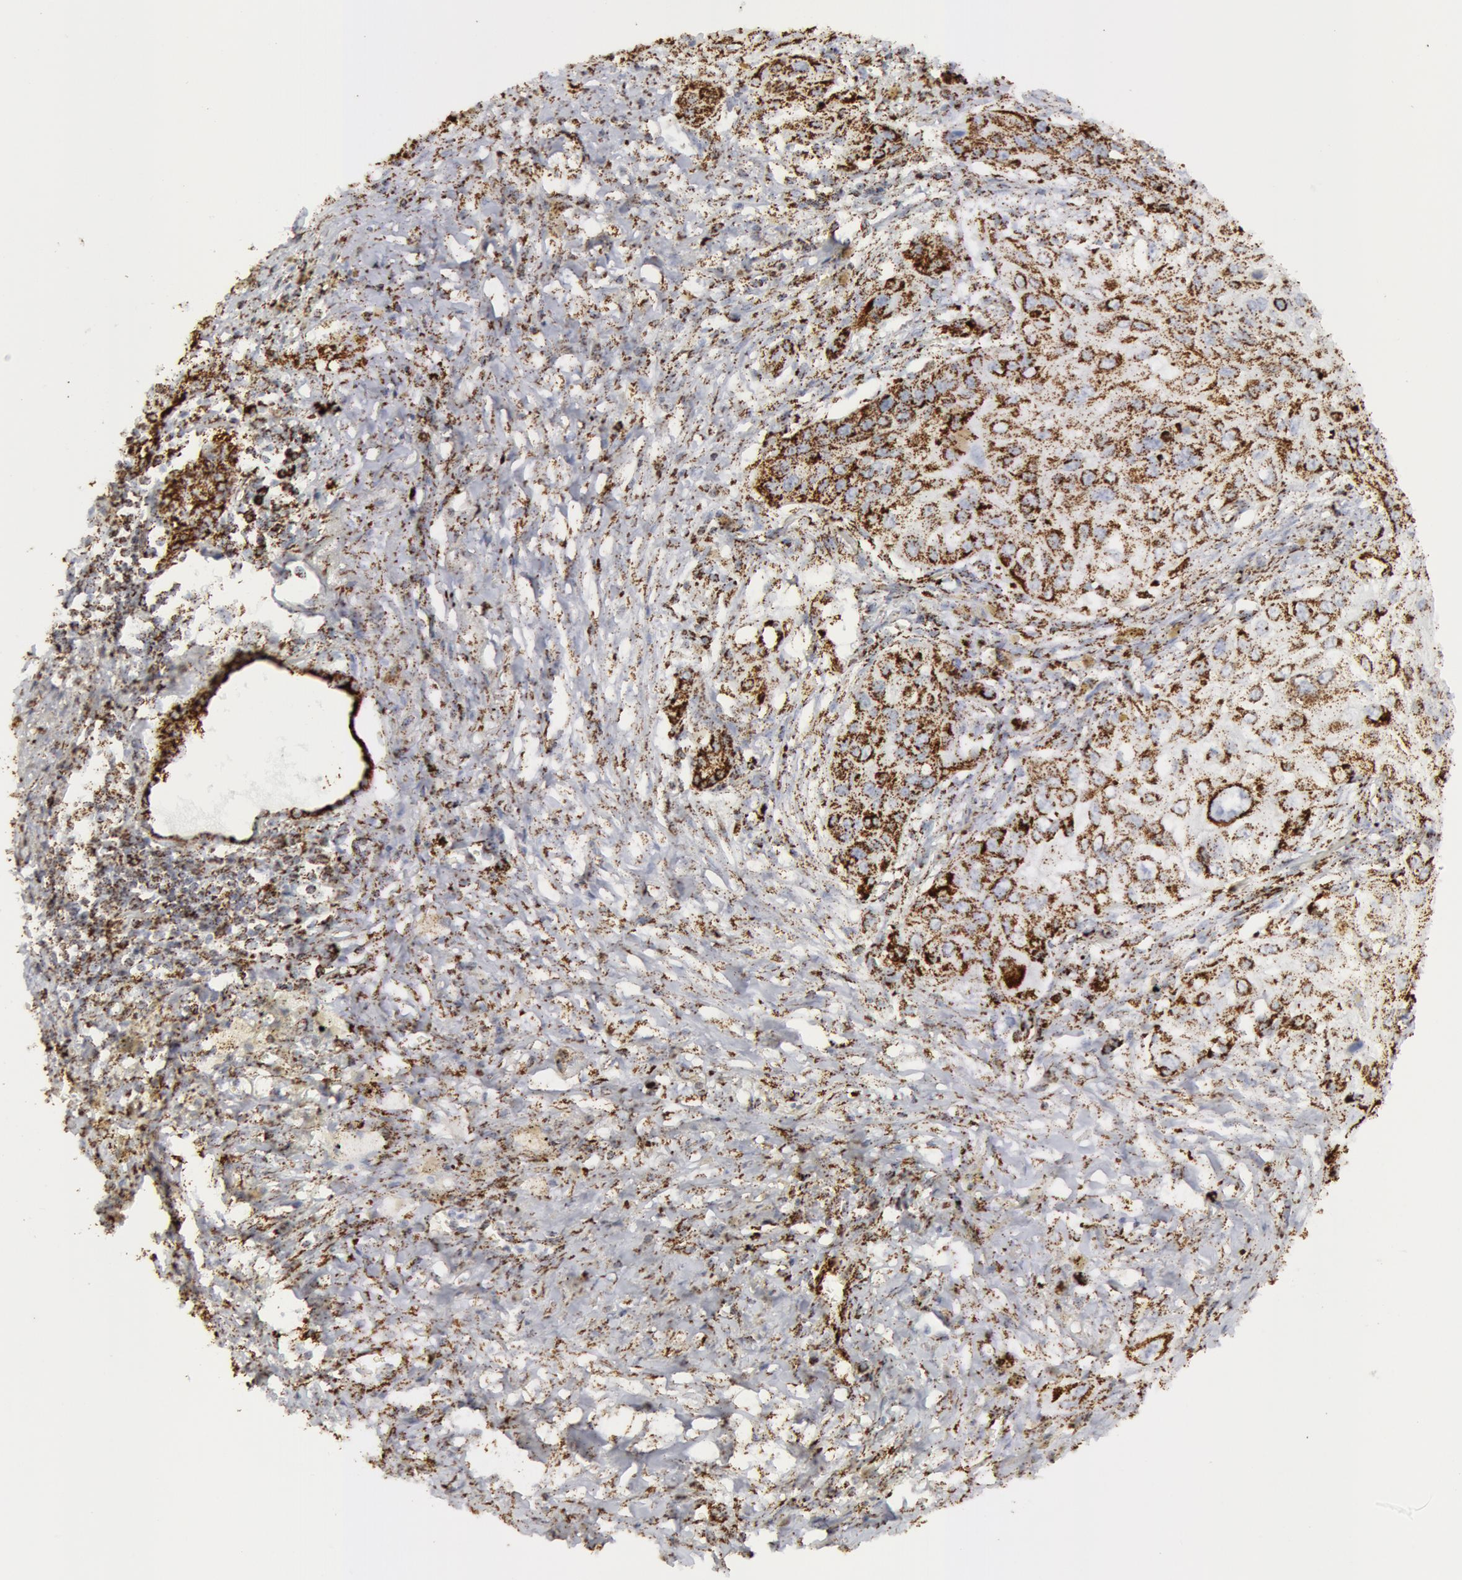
{"staining": {"intensity": "strong", "quantity": ">75%", "location": "cytoplasmic/membranous"}, "tissue": "lung cancer", "cell_type": "Tumor cells", "image_type": "cancer", "snomed": [{"axis": "morphology", "description": "Squamous cell carcinoma, NOS"}, {"axis": "topography", "description": "Lung"}], "caption": "Immunohistochemistry (IHC) micrograph of neoplastic tissue: human lung cancer (squamous cell carcinoma) stained using immunohistochemistry exhibits high levels of strong protein expression localized specifically in the cytoplasmic/membranous of tumor cells, appearing as a cytoplasmic/membranous brown color.", "gene": "ATP5F1B", "patient": {"sex": "male", "age": 71}}